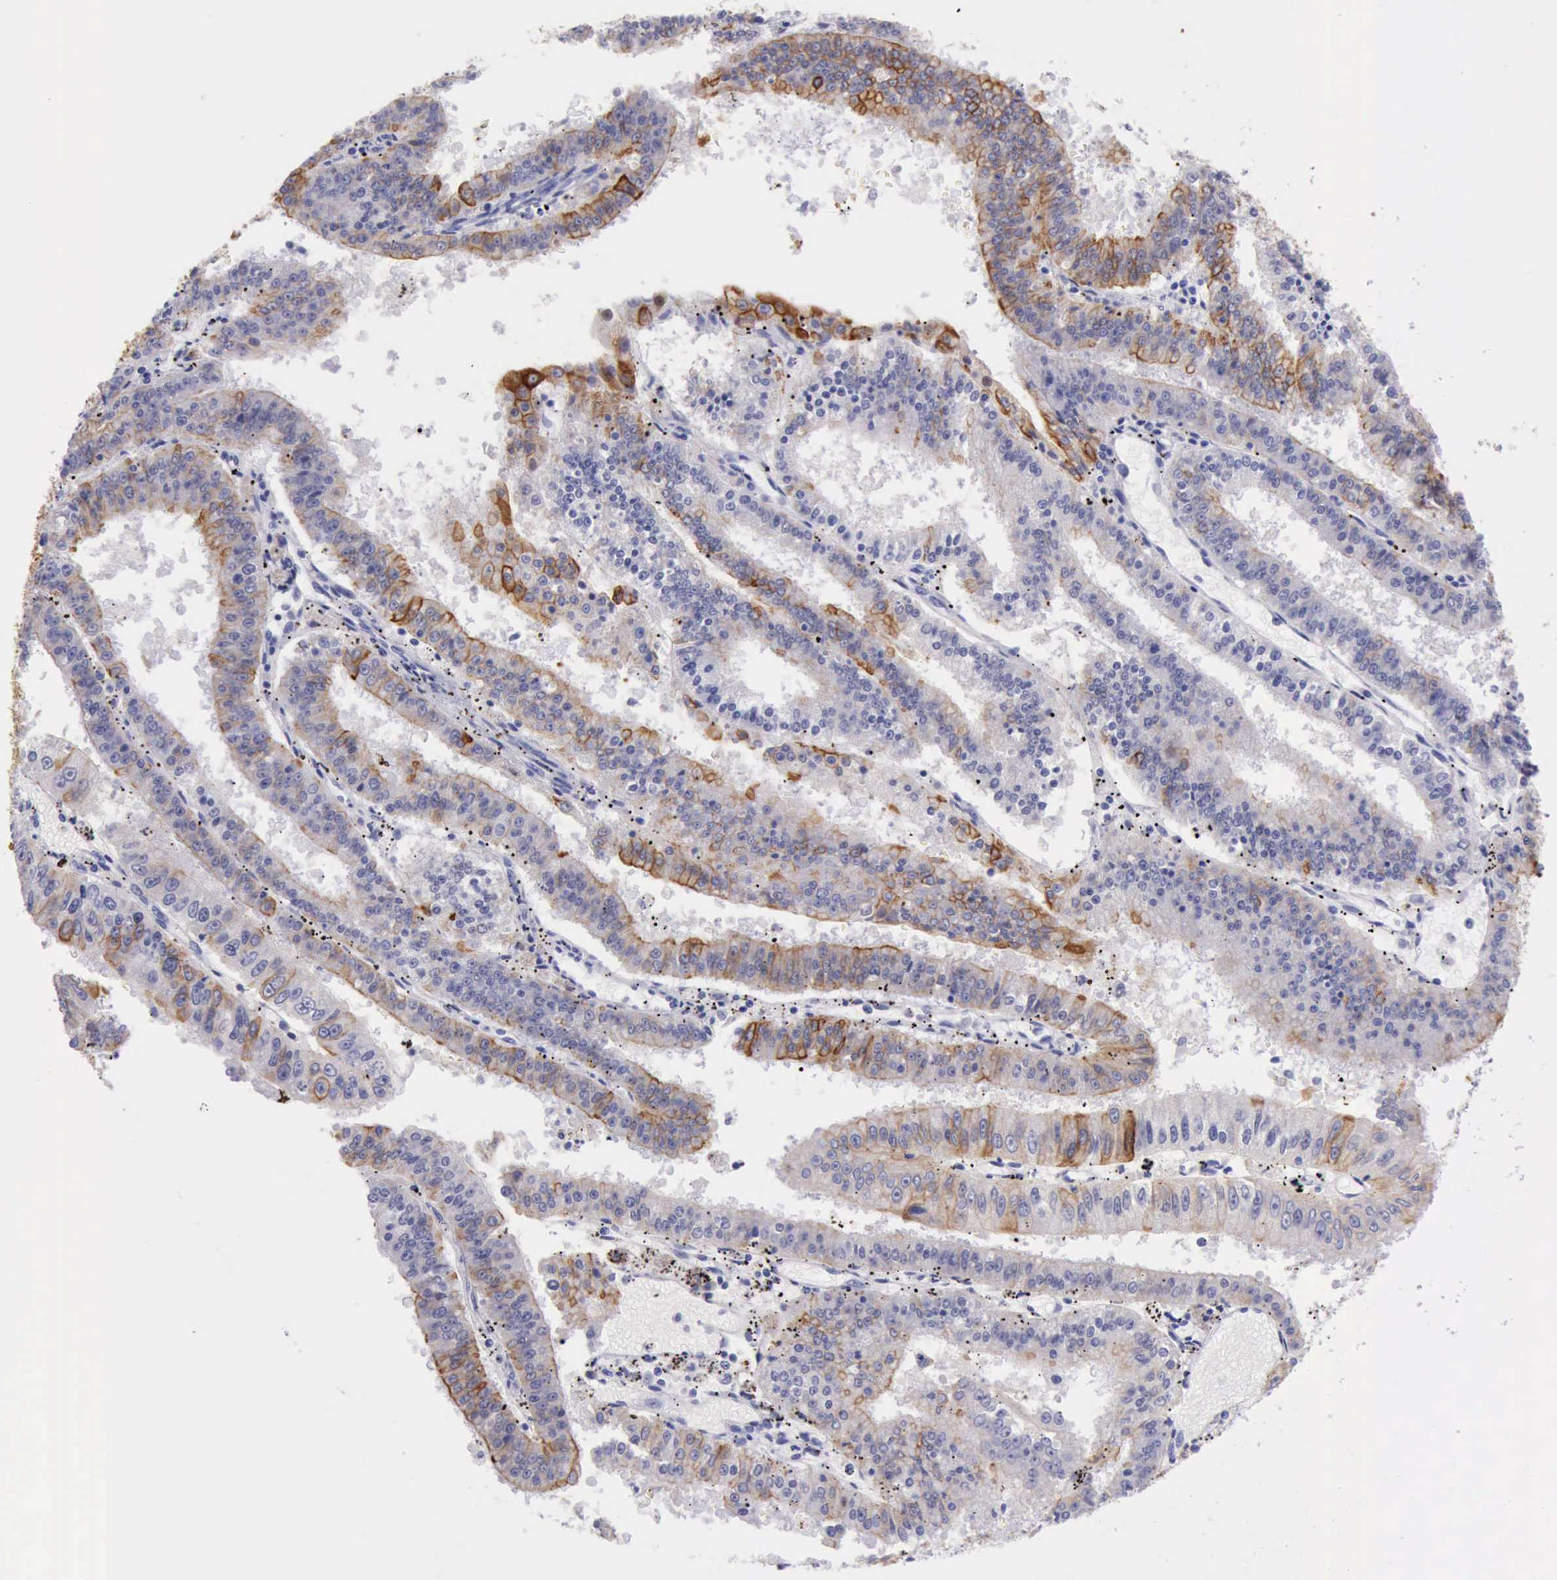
{"staining": {"intensity": "moderate", "quantity": "25%-75%", "location": "cytoplasmic/membranous"}, "tissue": "endometrial cancer", "cell_type": "Tumor cells", "image_type": "cancer", "snomed": [{"axis": "morphology", "description": "Adenocarcinoma, NOS"}, {"axis": "topography", "description": "Endometrium"}], "caption": "This image exhibits immunohistochemistry (IHC) staining of human endometrial cancer (adenocarcinoma), with medium moderate cytoplasmic/membranous expression in about 25%-75% of tumor cells.", "gene": "KRT8", "patient": {"sex": "female", "age": 66}}